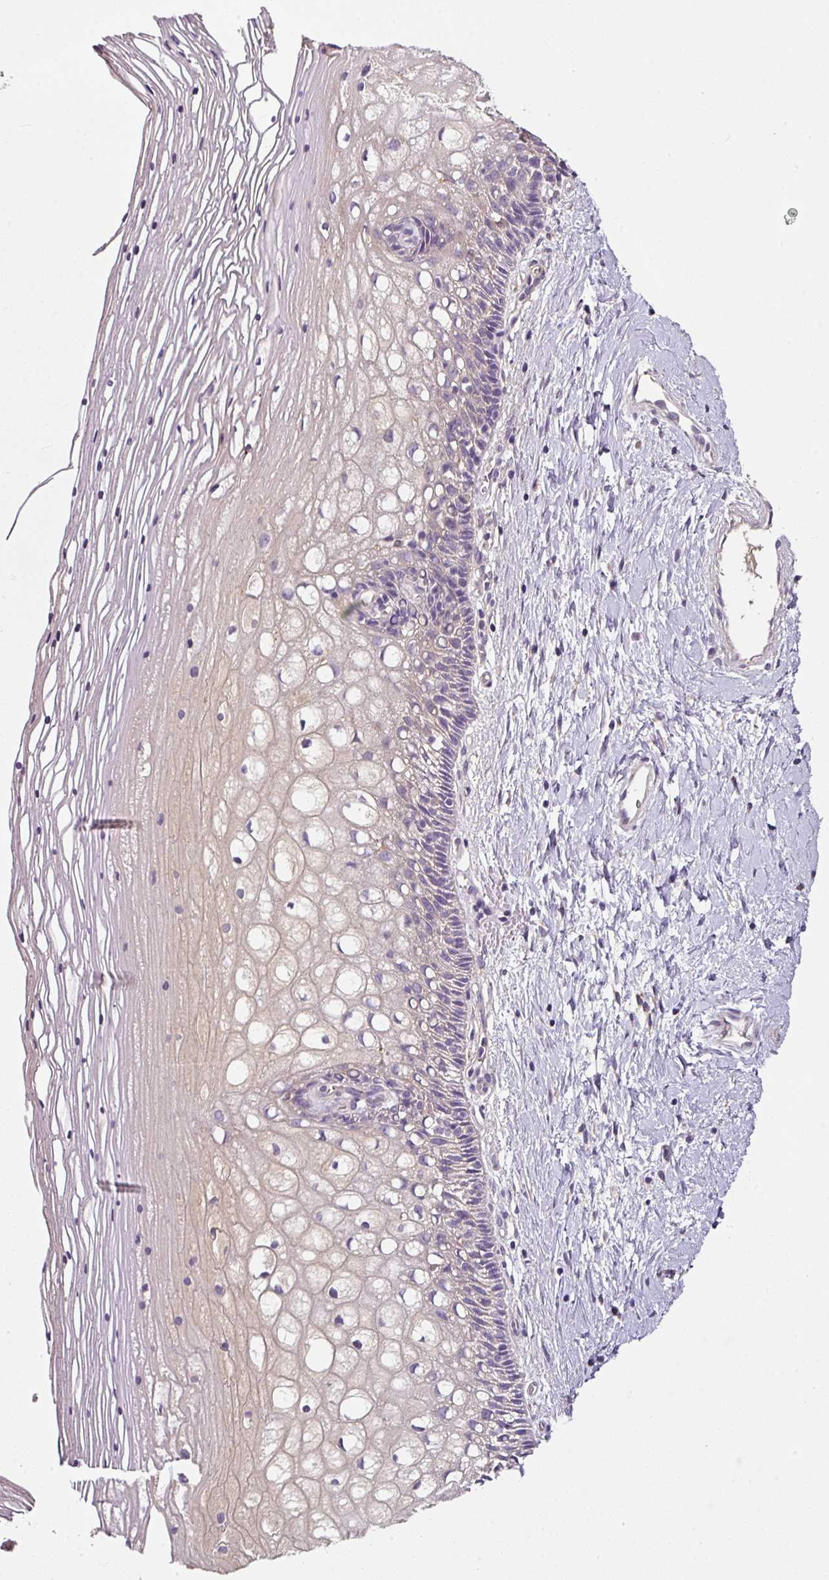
{"staining": {"intensity": "negative", "quantity": "none", "location": "none"}, "tissue": "cervix", "cell_type": "Glandular cells", "image_type": "normal", "snomed": [{"axis": "morphology", "description": "Normal tissue, NOS"}, {"axis": "topography", "description": "Cervix"}], "caption": "The histopathology image shows no staining of glandular cells in normal cervix.", "gene": "C4orf48", "patient": {"sex": "female", "age": 36}}